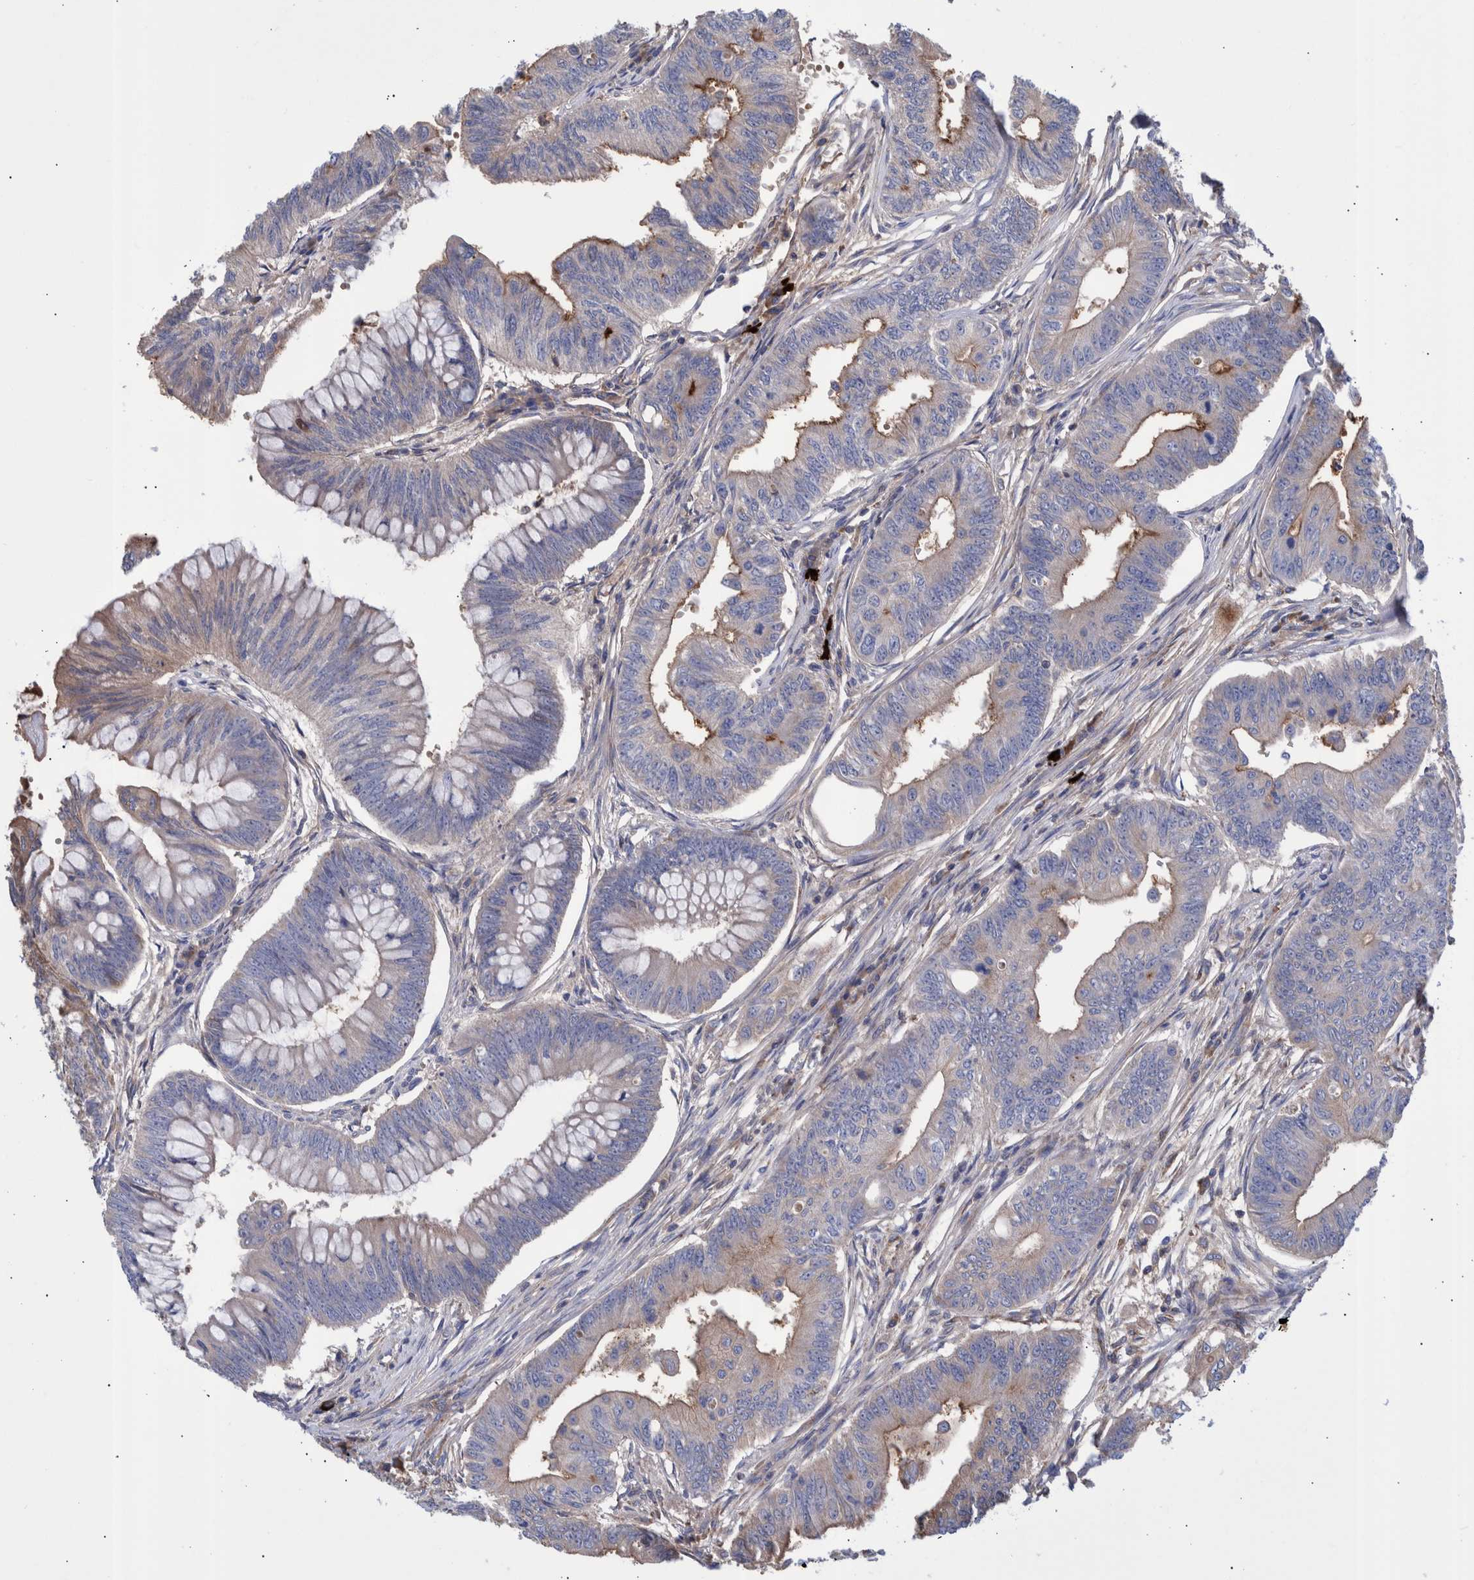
{"staining": {"intensity": "weak", "quantity": "<25%", "location": "cytoplasmic/membranous"}, "tissue": "colorectal cancer", "cell_type": "Tumor cells", "image_type": "cancer", "snomed": [{"axis": "morphology", "description": "Adenoma, NOS"}, {"axis": "morphology", "description": "Adenocarcinoma, NOS"}, {"axis": "topography", "description": "Colon"}], "caption": "Tumor cells are negative for protein expression in human colorectal cancer (adenocarcinoma). Brightfield microscopy of immunohistochemistry stained with DAB (3,3'-diaminobenzidine) (brown) and hematoxylin (blue), captured at high magnification.", "gene": "DLL4", "patient": {"sex": "male", "age": 79}}